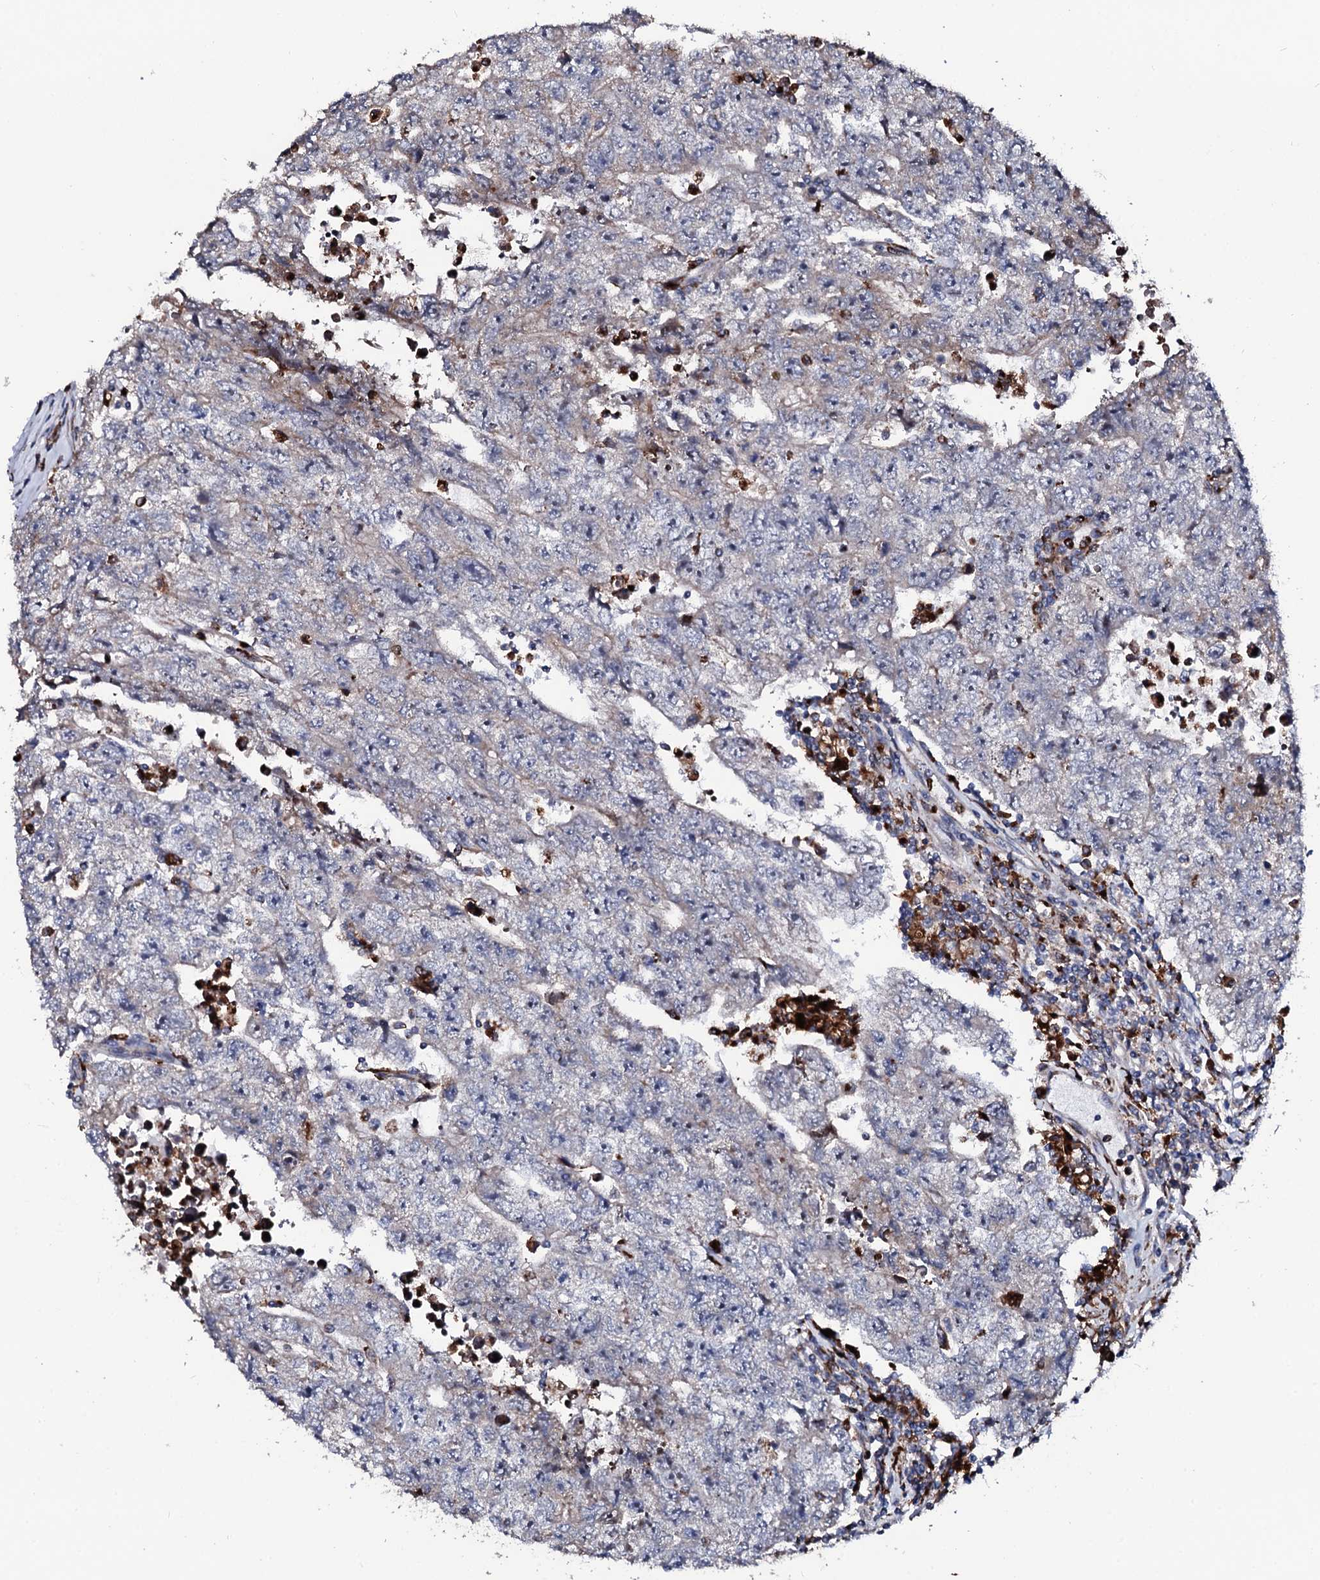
{"staining": {"intensity": "weak", "quantity": "<25%", "location": "cytoplasmic/membranous"}, "tissue": "testis cancer", "cell_type": "Tumor cells", "image_type": "cancer", "snomed": [{"axis": "morphology", "description": "Carcinoma, Embryonal, NOS"}, {"axis": "topography", "description": "Testis"}], "caption": "A micrograph of testis embryonal carcinoma stained for a protein demonstrates no brown staining in tumor cells.", "gene": "TCIRG1", "patient": {"sex": "male", "age": 17}}